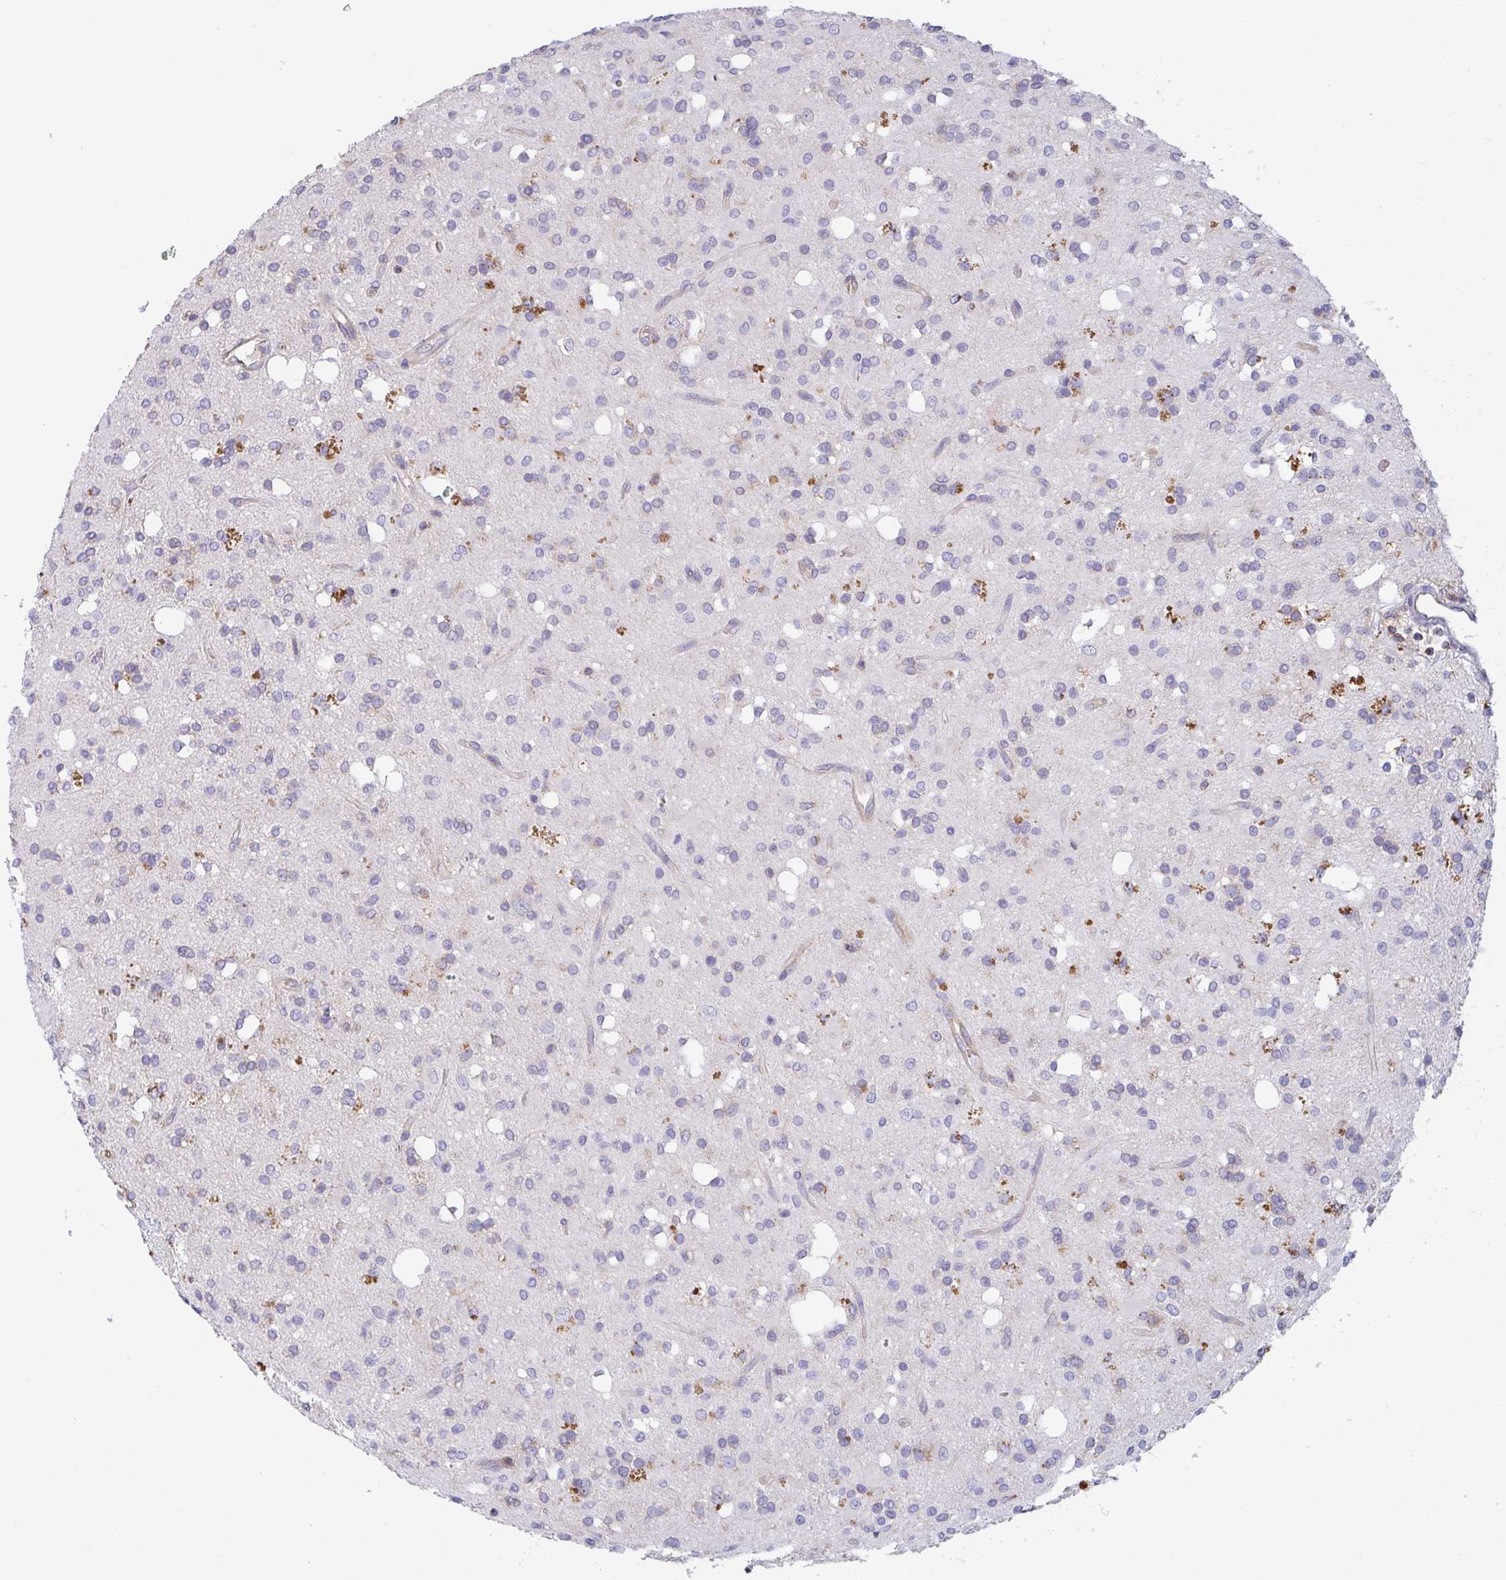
{"staining": {"intensity": "negative", "quantity": "none", "location": "none"}, "tissue": "glioma", "cell_type": "Tumor cells", "image_type": "cancer", "snomed": [{"axis": "morphology", "description": "Glioma, malignant, Low grade"}, {"axis": "topography", "description": "Brain"}], "caption": "There is no significant expression in tumor cells of glioma.", "gene": "YARS2", "patient": {"sex": "female", "age": 33}}